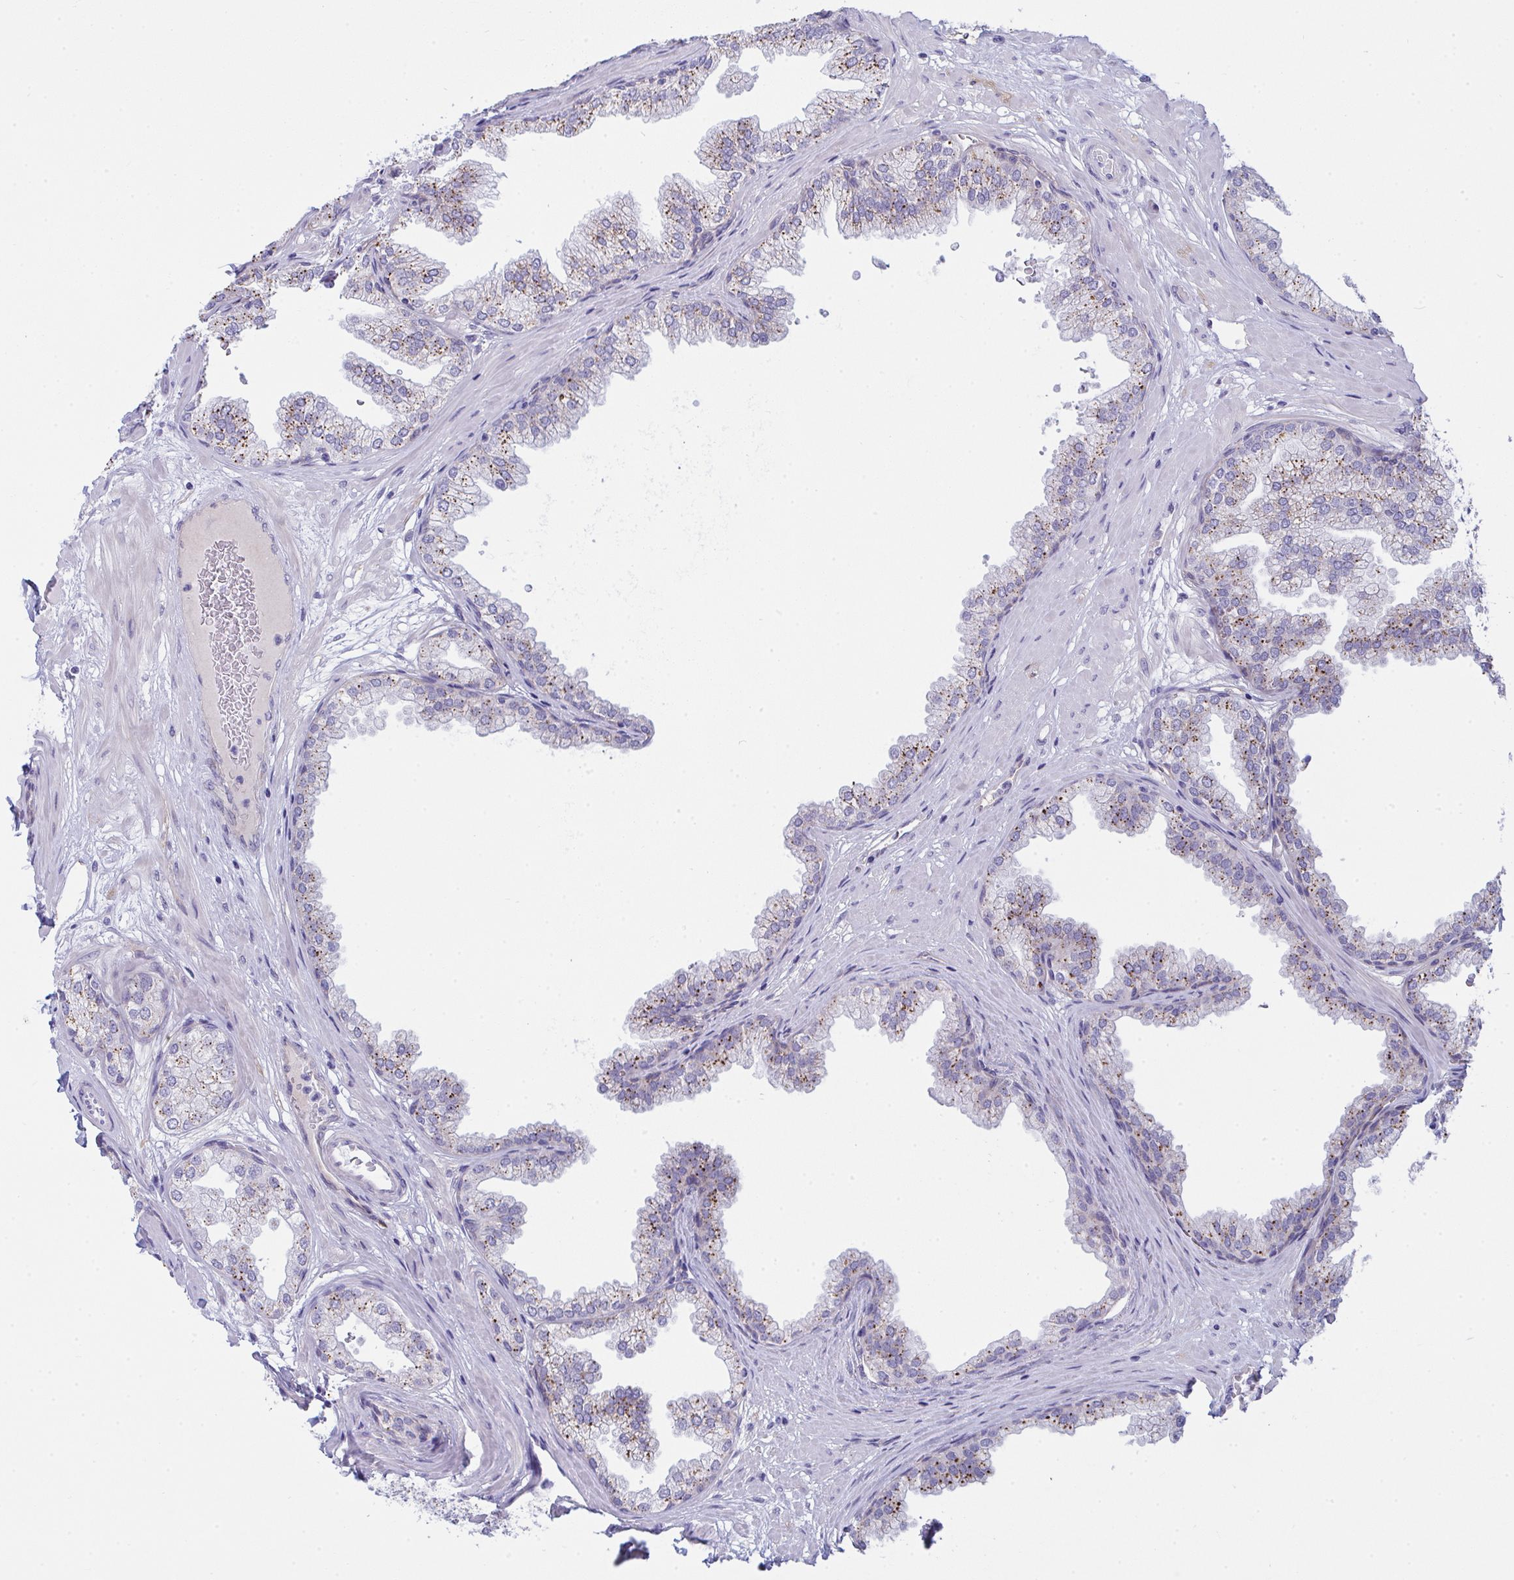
{"staining": {"intensity": "moderate", "quantity": "25%-75%", "location": "cytoplasmic/membranous"}, "tissue": "prostate", "cell_type": "Glandular cells", "image_type": "normal", "snomed": [{"axis": "morphology", "description": "Normal tissue, NOS"}, {"axis": "topography", "description": "Prostate"}], "caption": "About 25%-75% of glandular cells in unremarkable human prostate reveal moderate cytoplasmic/membranous protein staining as visualized by brown immunohistochemical staining.", "gene": "GAB1", "patient": {"sex": "male", "age": 37}}